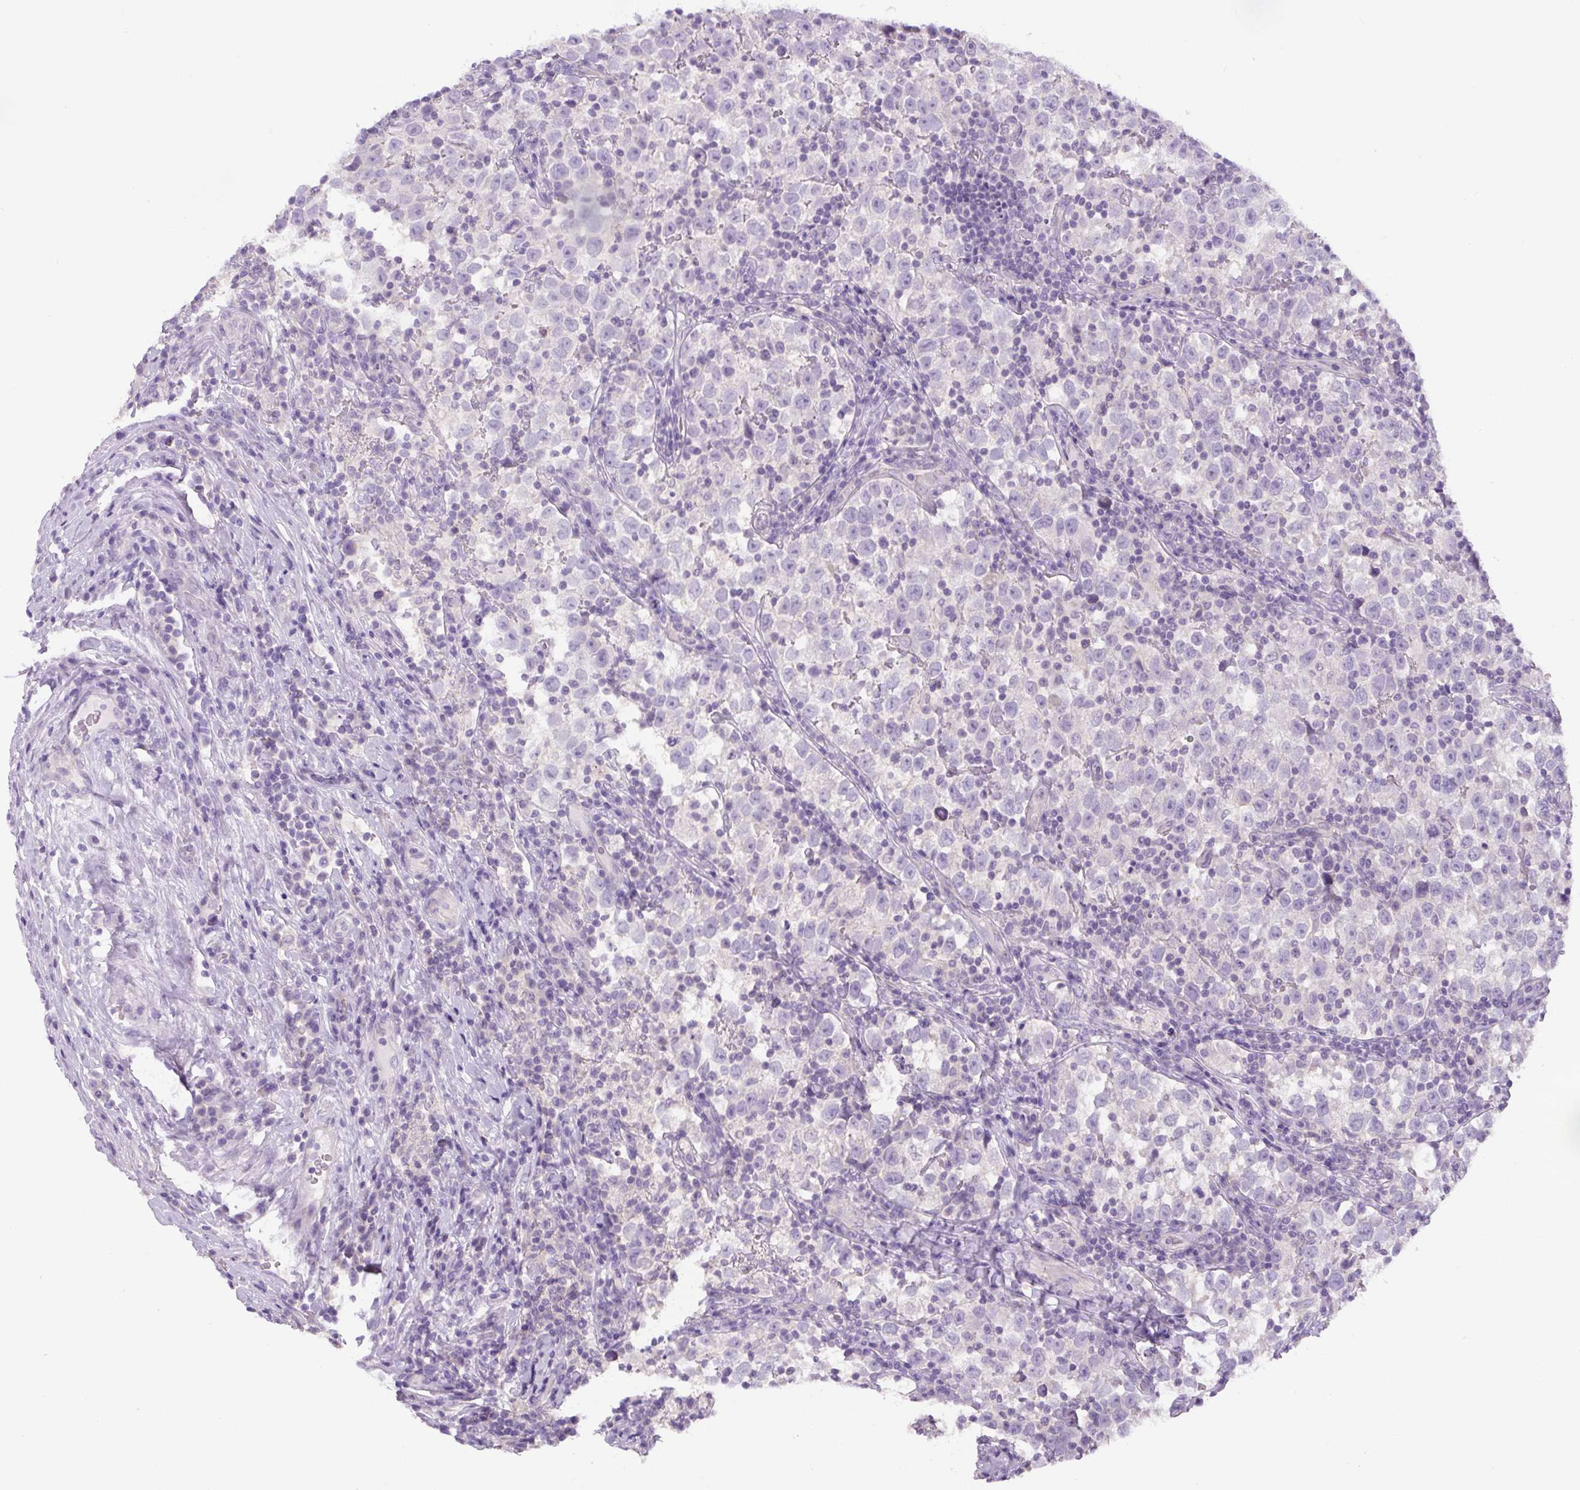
{"staining": {"intensity": "negative", "quantity": "none", "location": "none"}, "tissue": "testis cancer", "cell_type": "Tumor cells", "image_type": "cancer", "snomed": [{"axis": "morphology", "description": "Normal tissue, NOS"}, {"axis": "morphology", "description": "Seminoma, NOS"}, {"axis": "topography", "description": "Testis"}], "caption": "The image exhibits no significant staining in tumor cells of testis cancer.", "gene": "UBL3", "patient": {"sex": "male", "age": 43}}